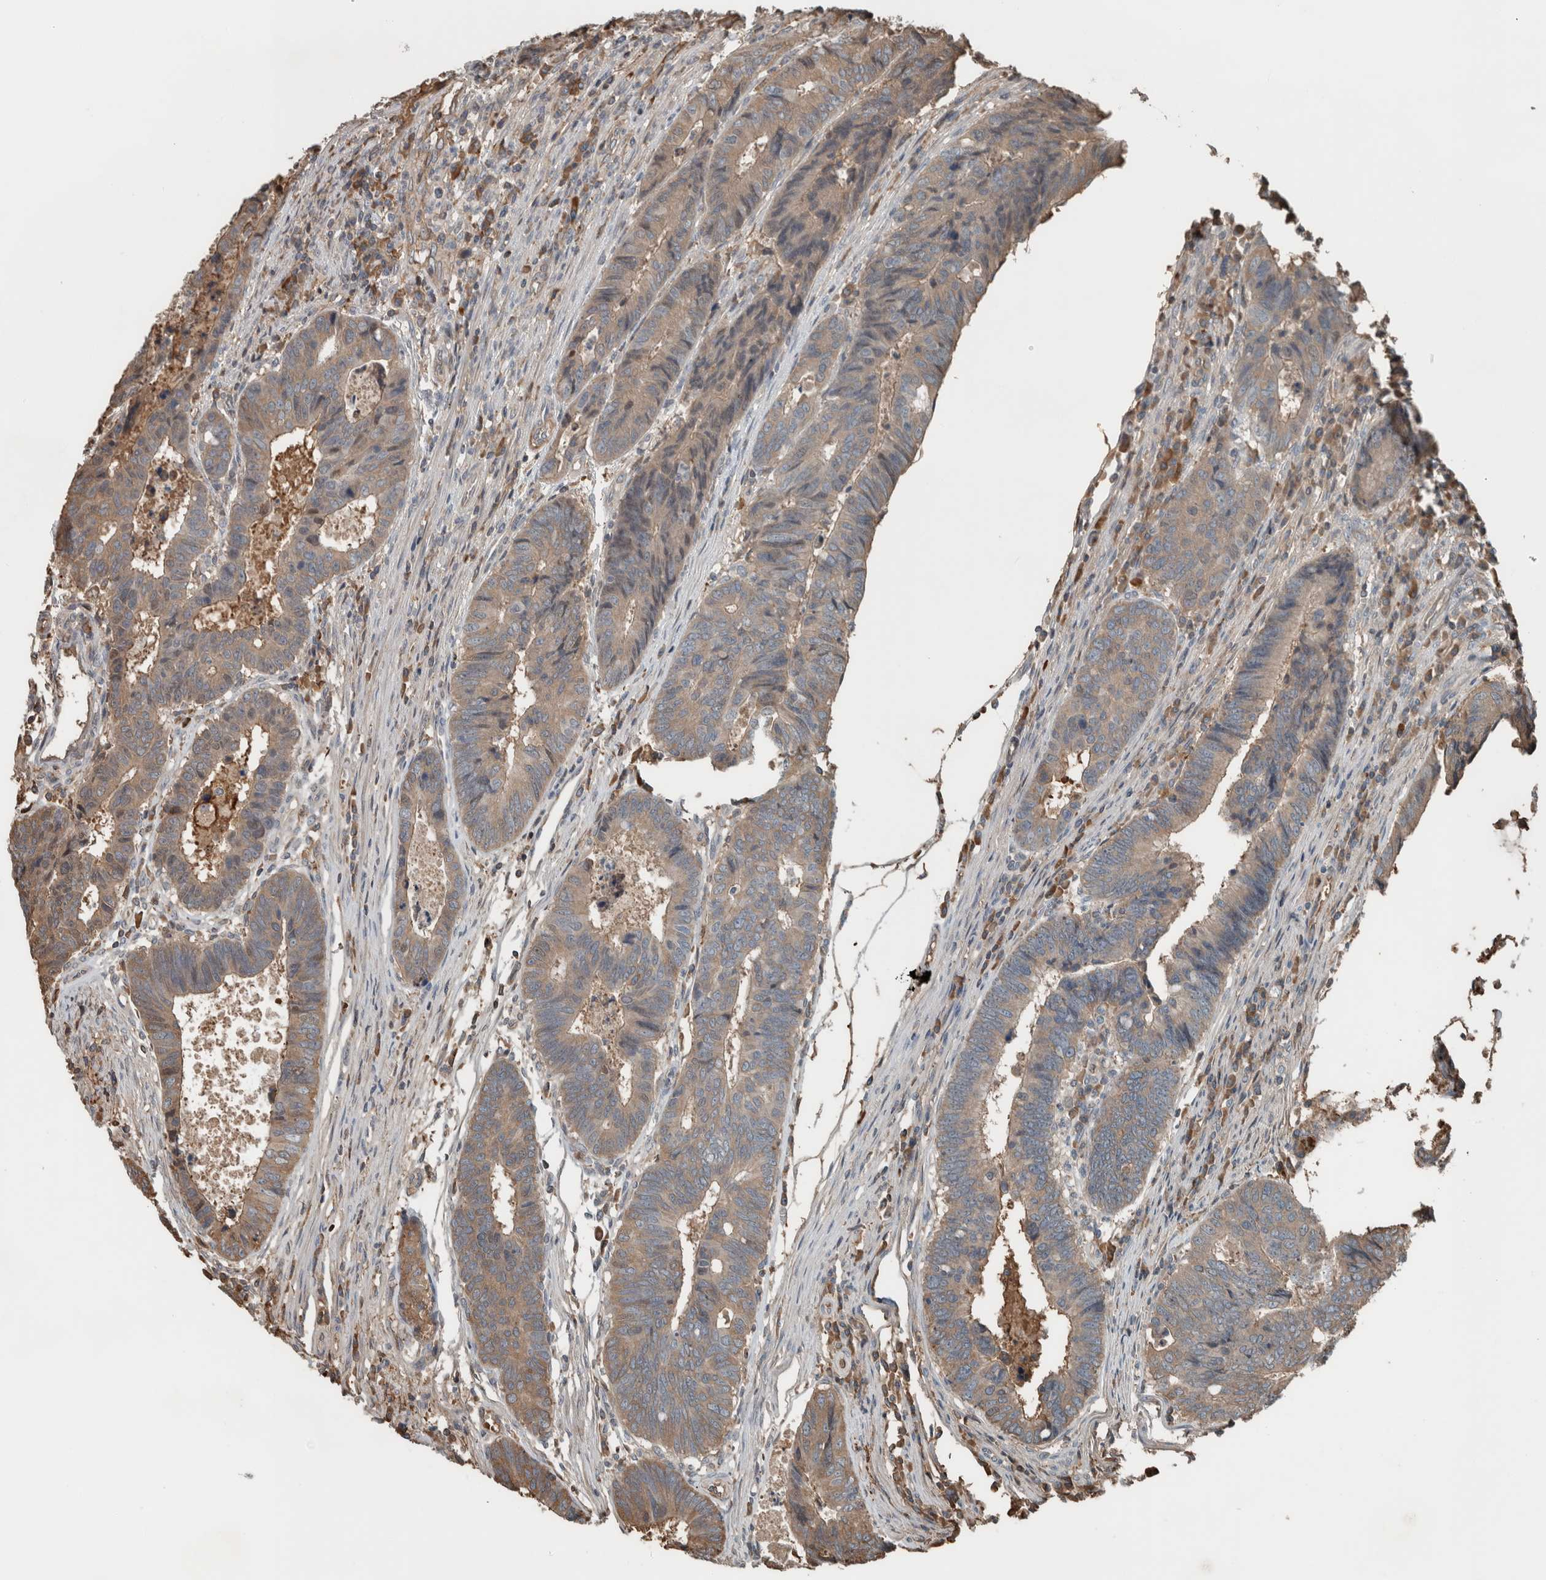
{"staining": {"intensity": "moderate", "quantity": "25%-75%", "location": "cytoplasmic/membranous"}, "tissue": "colorectal cancer", "cell_type": "Tumor cells", "image_type": "cancer", "snomed": [{"axis": "morphology", "description": "Adenocarcinoma, NOS"}, {"axis": "topography", "description": "Rectum"}], "caption": "Immunohistochemistry (DAB) staining of colorectal cancer (adenocarcinoma) exhibits moderate cytoplasmic/membranous protein staining in approximately 25%-75% of tumor cells.", "gene": "USP34", "patient": {"sex": "male", "age": 84}}